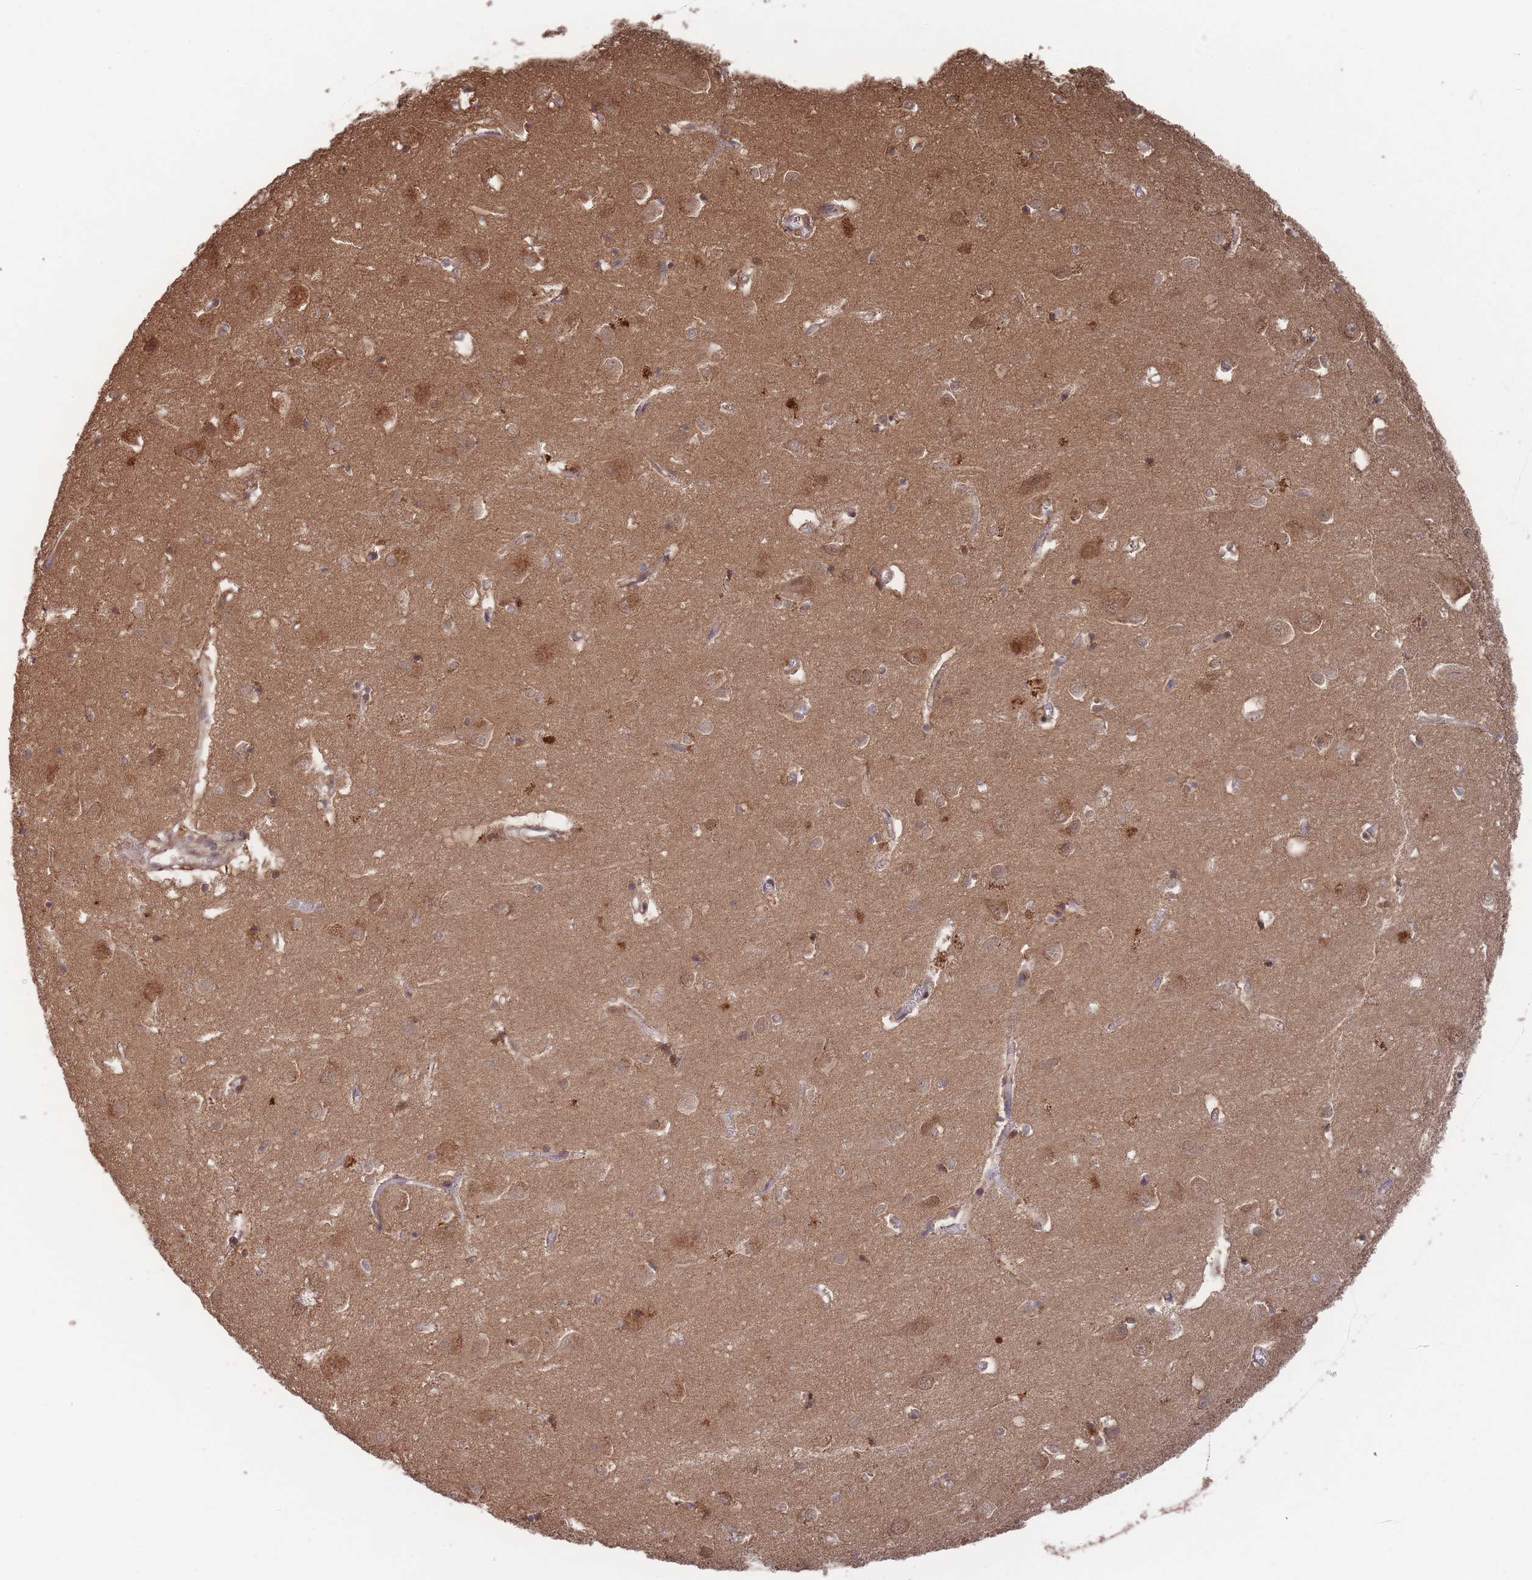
{"staining": {"intensity": "moderate", "quantity": ">75%", "location": "cytoplasmic/membranous"}, "tissue": "cerebral cortex", "cell_type": "Endothelial cells", "image_type": "normal", "snomed": [{"axis": "morphology", "description": "Normal tissue, NOS"}, {"axis": "topography", "description": "Cerebral cortex"}], "caption": "Protein positivity by IHC reveals moderate cytoplasmic/membranous staining in approximately >75% of endothelial cells in normal cerebral cortex. (DAB = brown stain, brightfield microscopy at high magnification).", "gene": "SF3B1", "patient": {"sex": "male", "age": 70}}